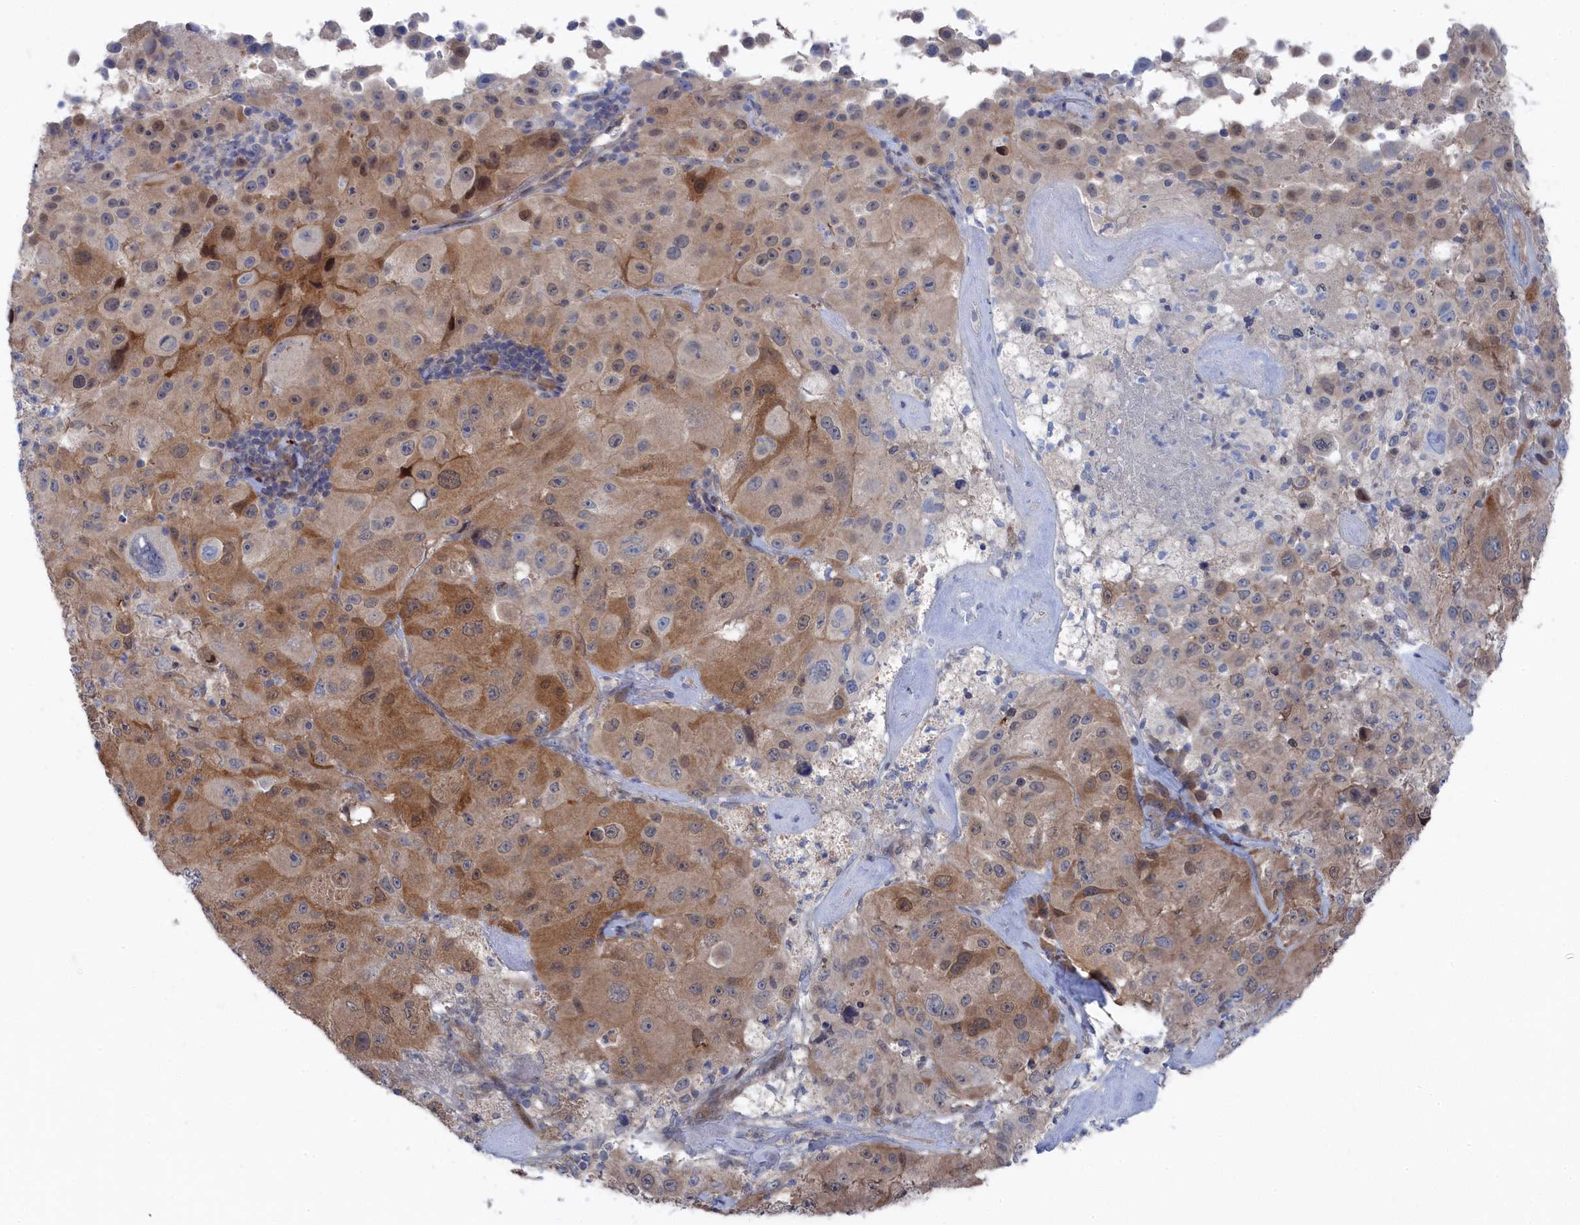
{"staining": {"intensity": "moderate", "quantity": "<25%", "location": "cytoplasmic/membranous"}, "tissue": "melanoma", "cell_type": "Tumor cells", "image_type": "cancer", "snomed": [{"axis": "morphology", "description": "Malignant melanoma, Metastatic site"}, {"axis": "topography", "description": "Lymph node"}], "caption": "An IHC photomicrograph of neoplastic tissue is shown. Protein staining in brown shows moderate cytoplasmic/membranous positivity in malignant melanoma (metastatic site) within tumor cells. The staining is performed using DAB (3,3'-diaminobenzidine) brown chromogen to label protein expression. The nuclei are counter-stained blue using hematoxylin.", "gene": "IRGQ", "patient": {"sex": "male", "age": 62}}